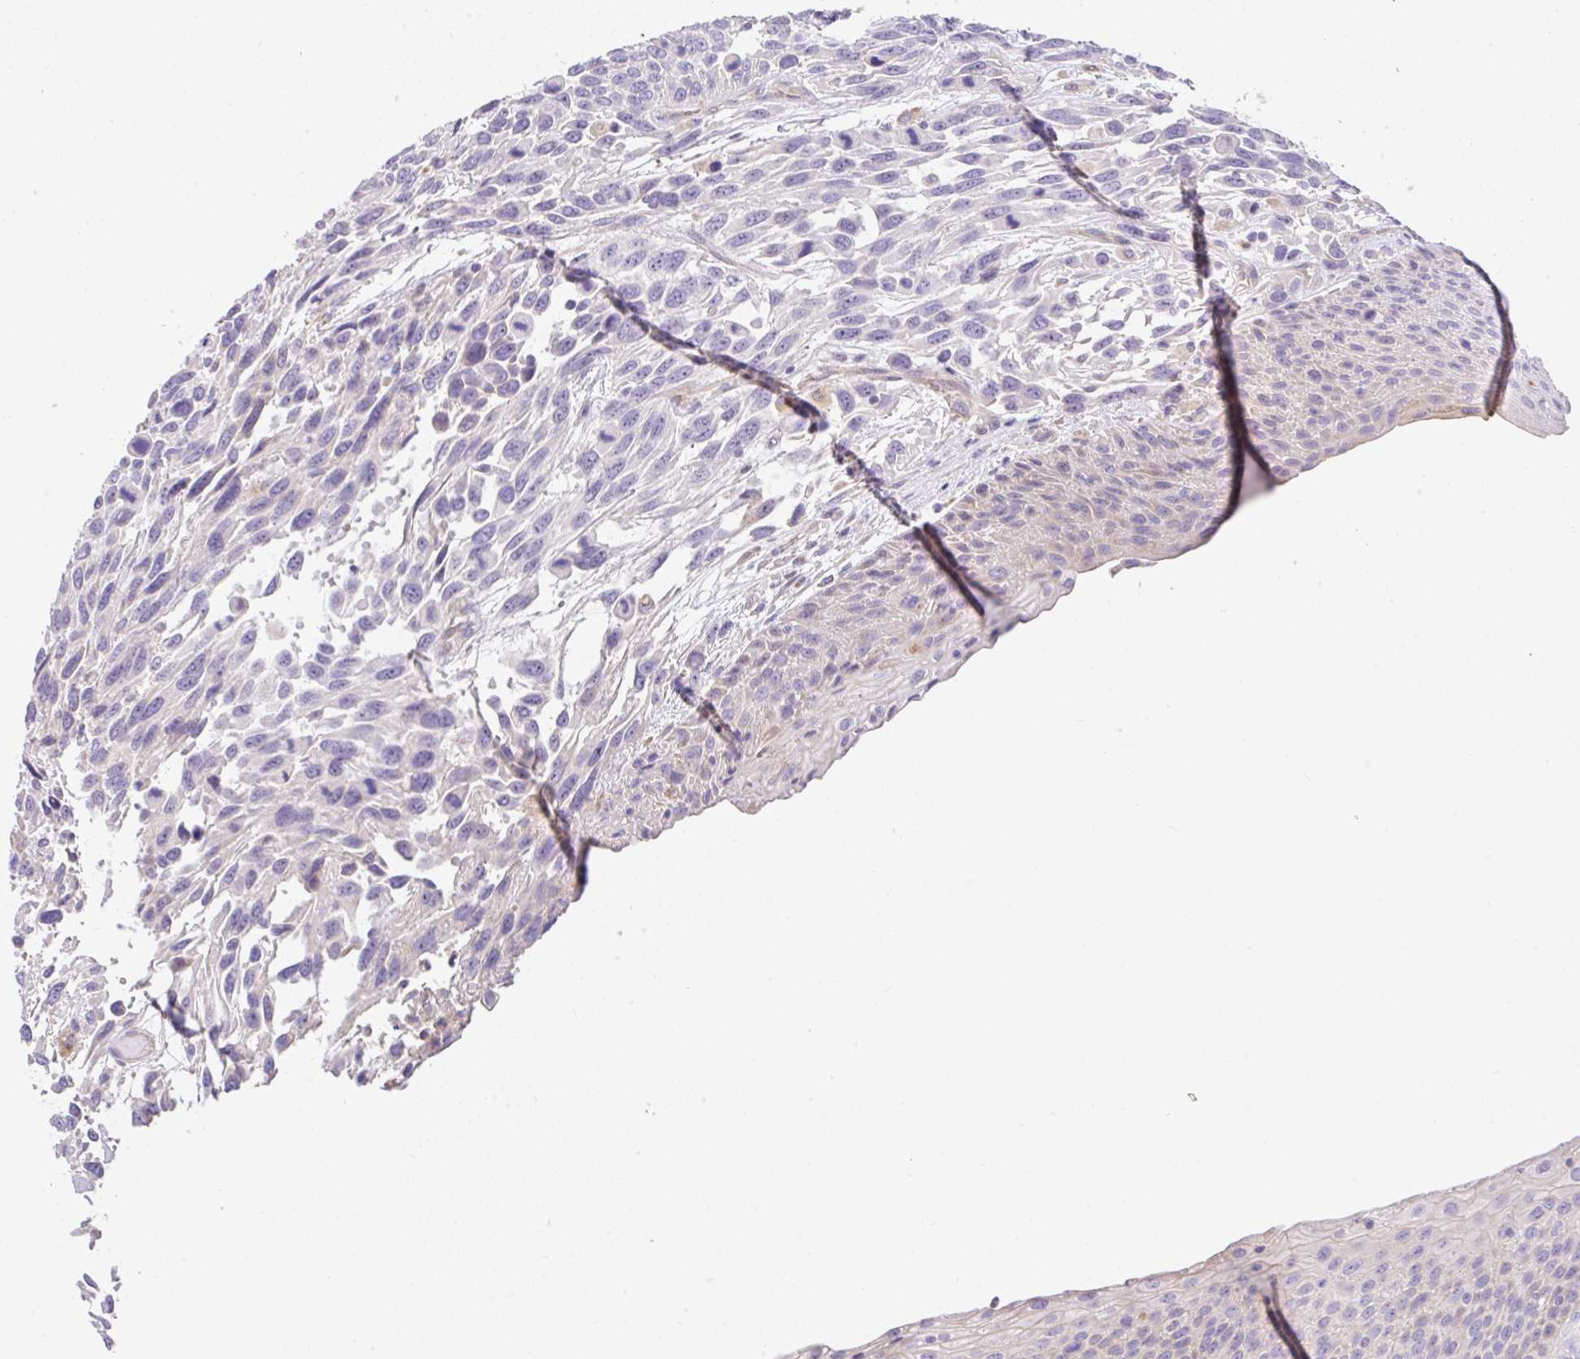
{"staining": {"intensity": "negative", "quantity": "none", "location": "none"}, "tissue": "urothelial cancer", "cell_type": "Tumor cells", "image_type": "cancer", "snomed": [{"axis": "morphology", "description": "Urothelial carcinoma, High grade"}, {"axis": "topography", "description": "Urinary bladder"}], "caption": "This image is of urothelial cancer stained with immunohistochemistry to label a protein in brown with the nuclei are counter-stained blue. There is no positivity in tumor cells. (DAB (3,3'-diaminobenzidine) immunohistochemistry (IHC) with hematoxylin counter stain).", "gene": "EPN3", "patient": {"sex": "female", "age": 70}}